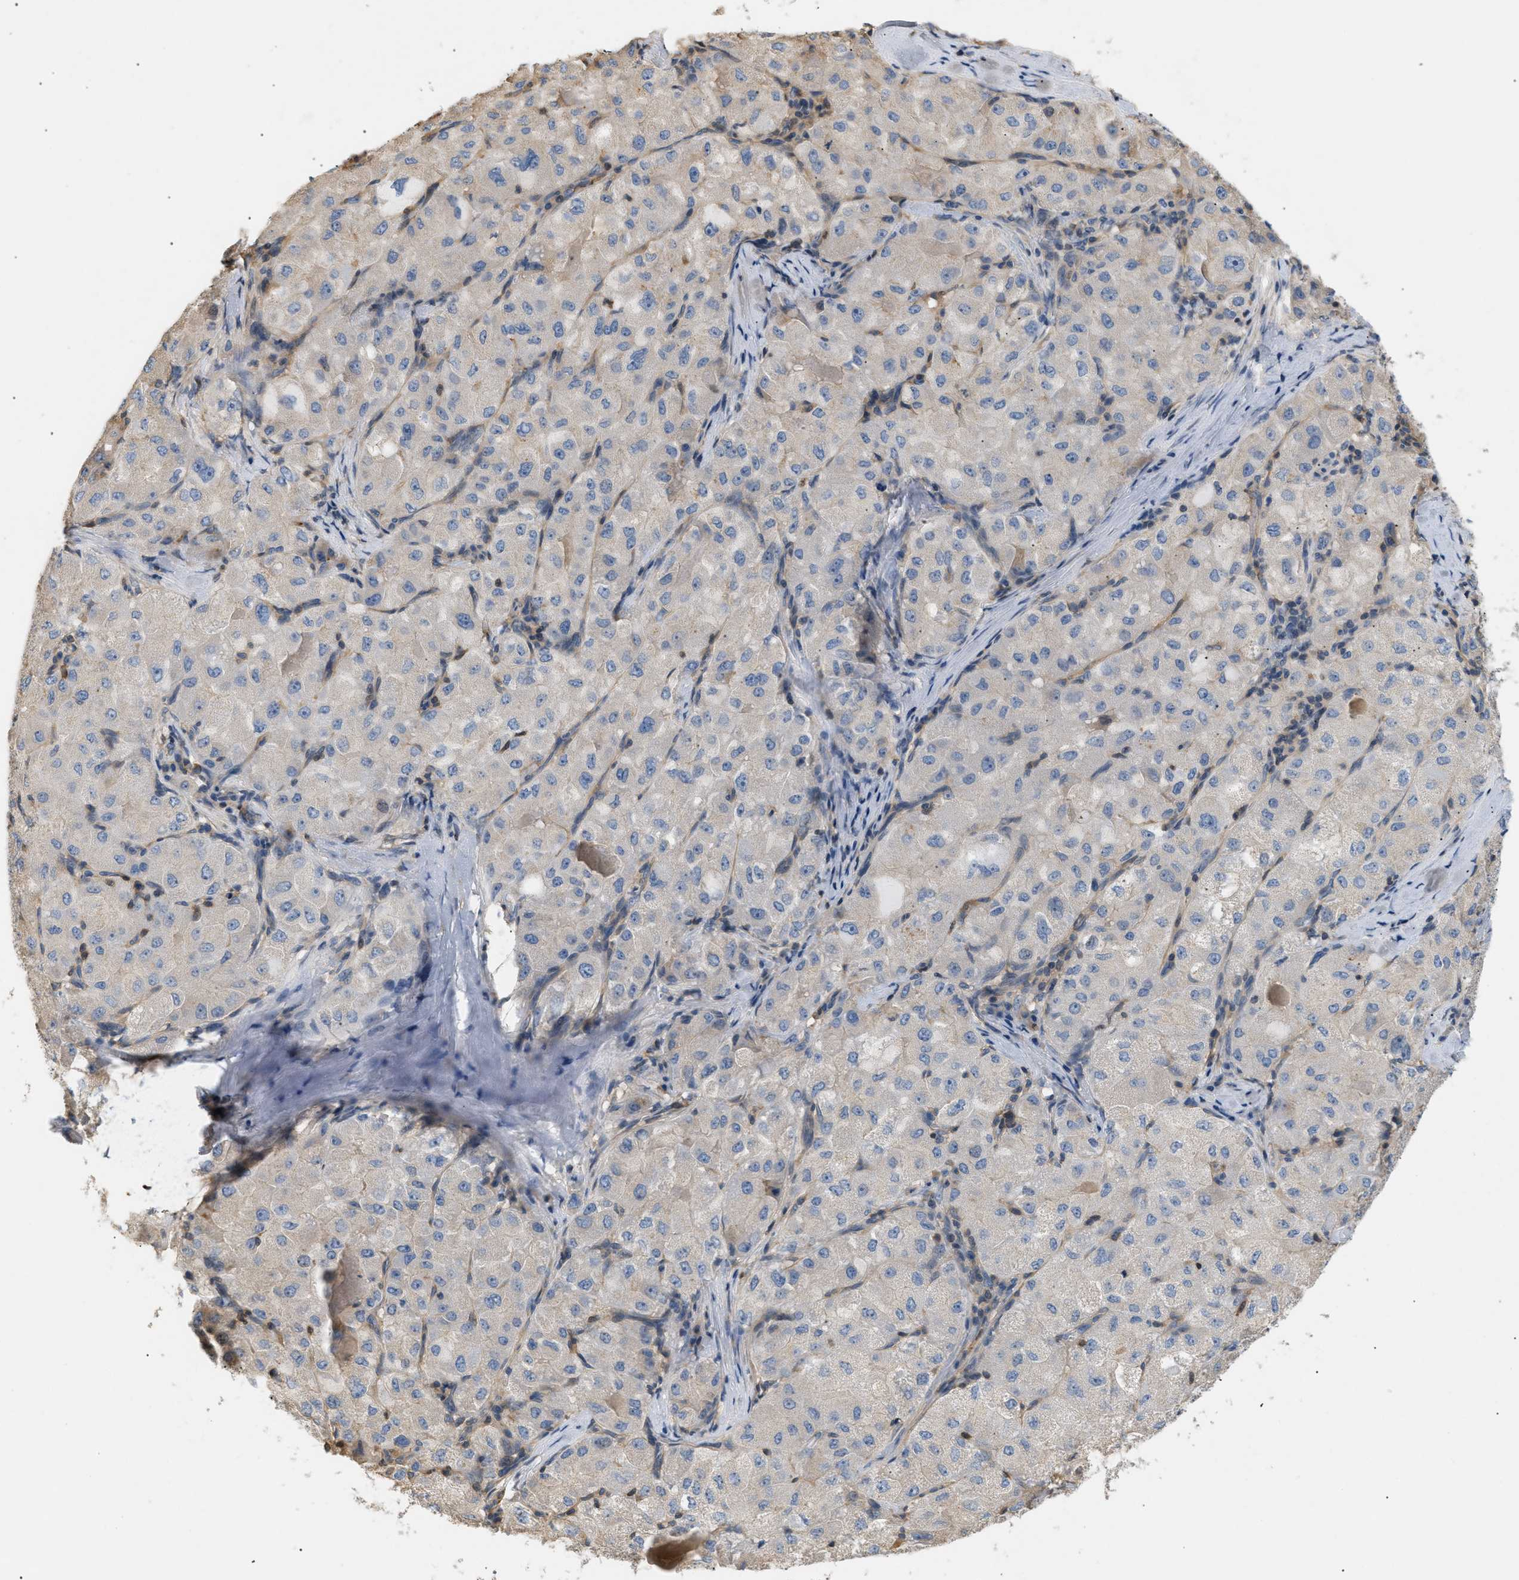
{"staining": {"intensity": "weak", "quantity": "<25%", "location": "cytoplasmic/membranous"}, "tissue": "liver cancer", "cell_type": "Tumor cells", "image_type": "cancer", "snomed": [{"axis": "morphology", "description": "Carcinoma, Hepatocellular, NOS"}, {"axis": "topography", "description": "Liver"}], "caption": "There is no significant expression in tumor cells of hepatocellular carcinoma (liver).", "gene": "FARS2", "patient": {"sex": "male", "age": 80}}